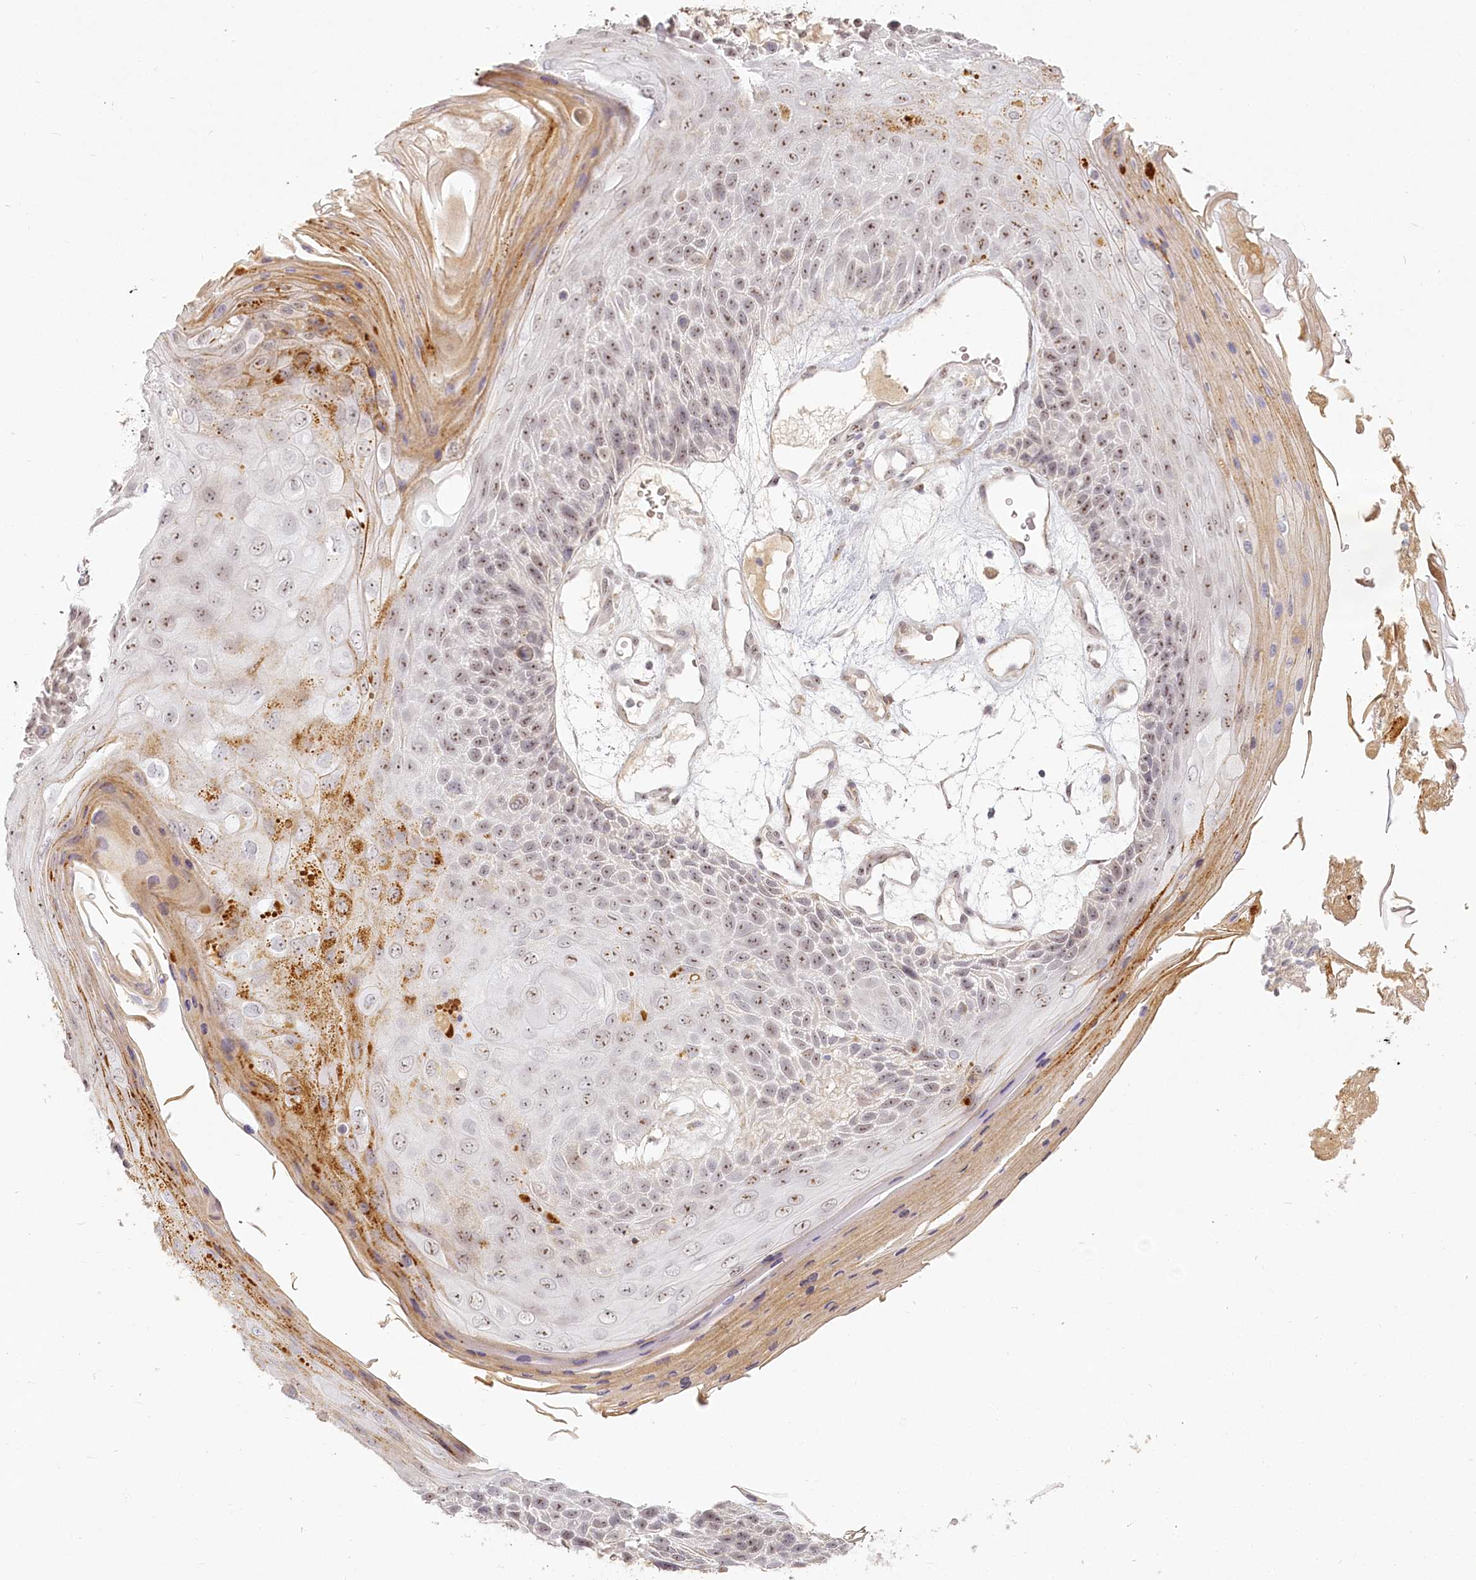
{"staining": {"intensity": "weak", "quantity": "25%-75%", "location": "nuclear"}, "tissue": "skin cancer", "cell_type": "Tumor cells", "image_type": "cancer", "snomed": [{"axis": "morphology", "description": "Squamous cell carcinoma, NOS"}, {"axis": "topography", "description": "Skin"}], "caption": "Immunohistochemical staining of skin cancer reveals low levels of weak nuclear protein expression in about 25%-75% of tumor cells.", "gene": "EXOSC7", "patient": {"sex": "female", "age": 88}}